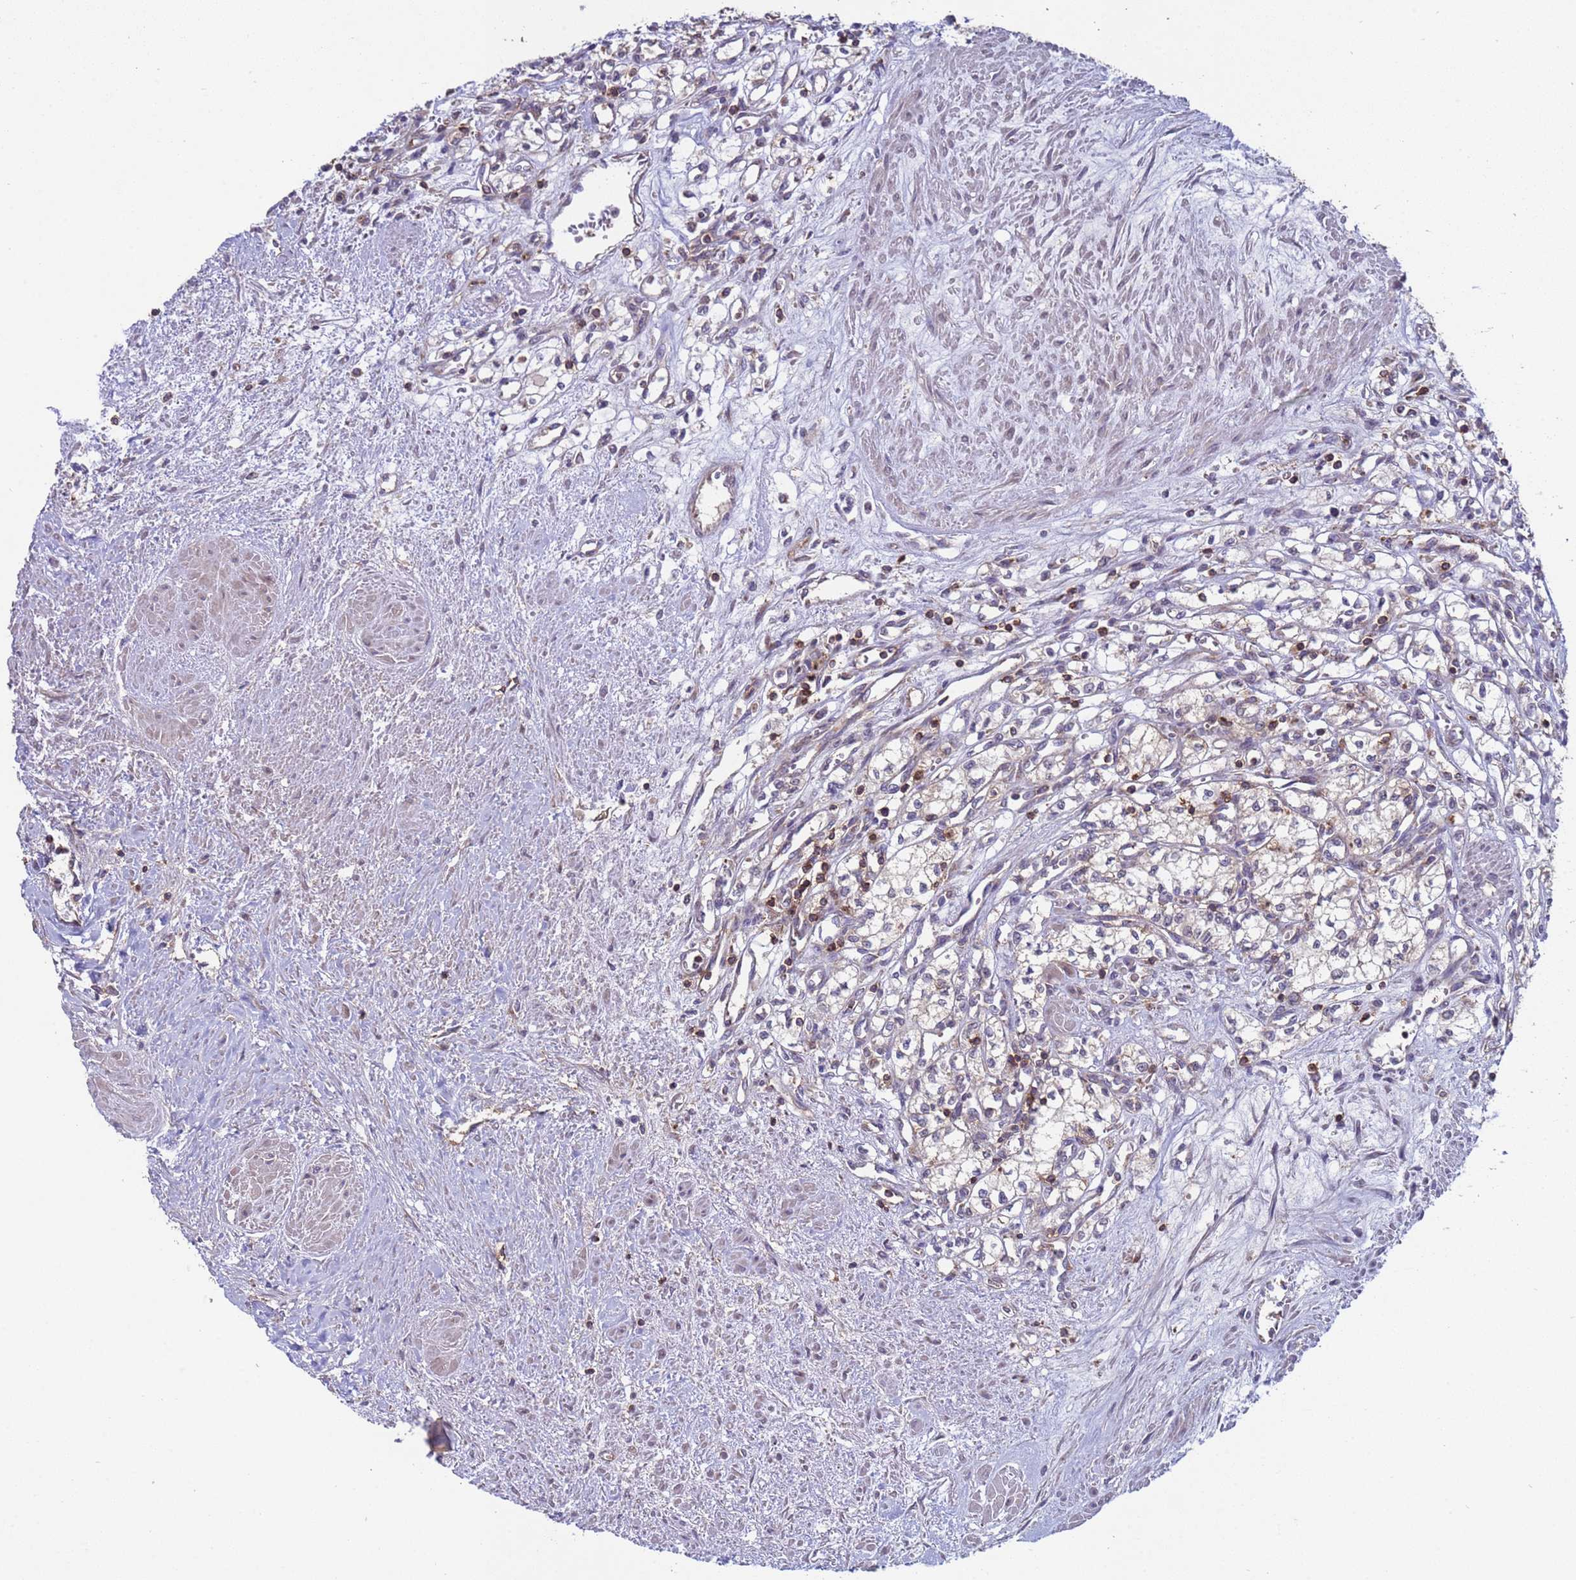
{"staining": {"intensity": "weak", "quantity": "<25%", "location": "cytoplasmic/membranous"}, "tissue": "renal cancer", "cell_type": "Tumor cells", "image_type": "cancer", "snomed": [{"axis": "morphology", "description": "Adenocarcinoma, NOS"}, {"axis": "topography", "description": "Kidney"}], "caption": "The histopathology image exhibits no significant positivity in tumor cells of renal cancer (adenocarcinoma).", "gene": "ACAD8", "patient": {"sex": "male", "age": 59}}